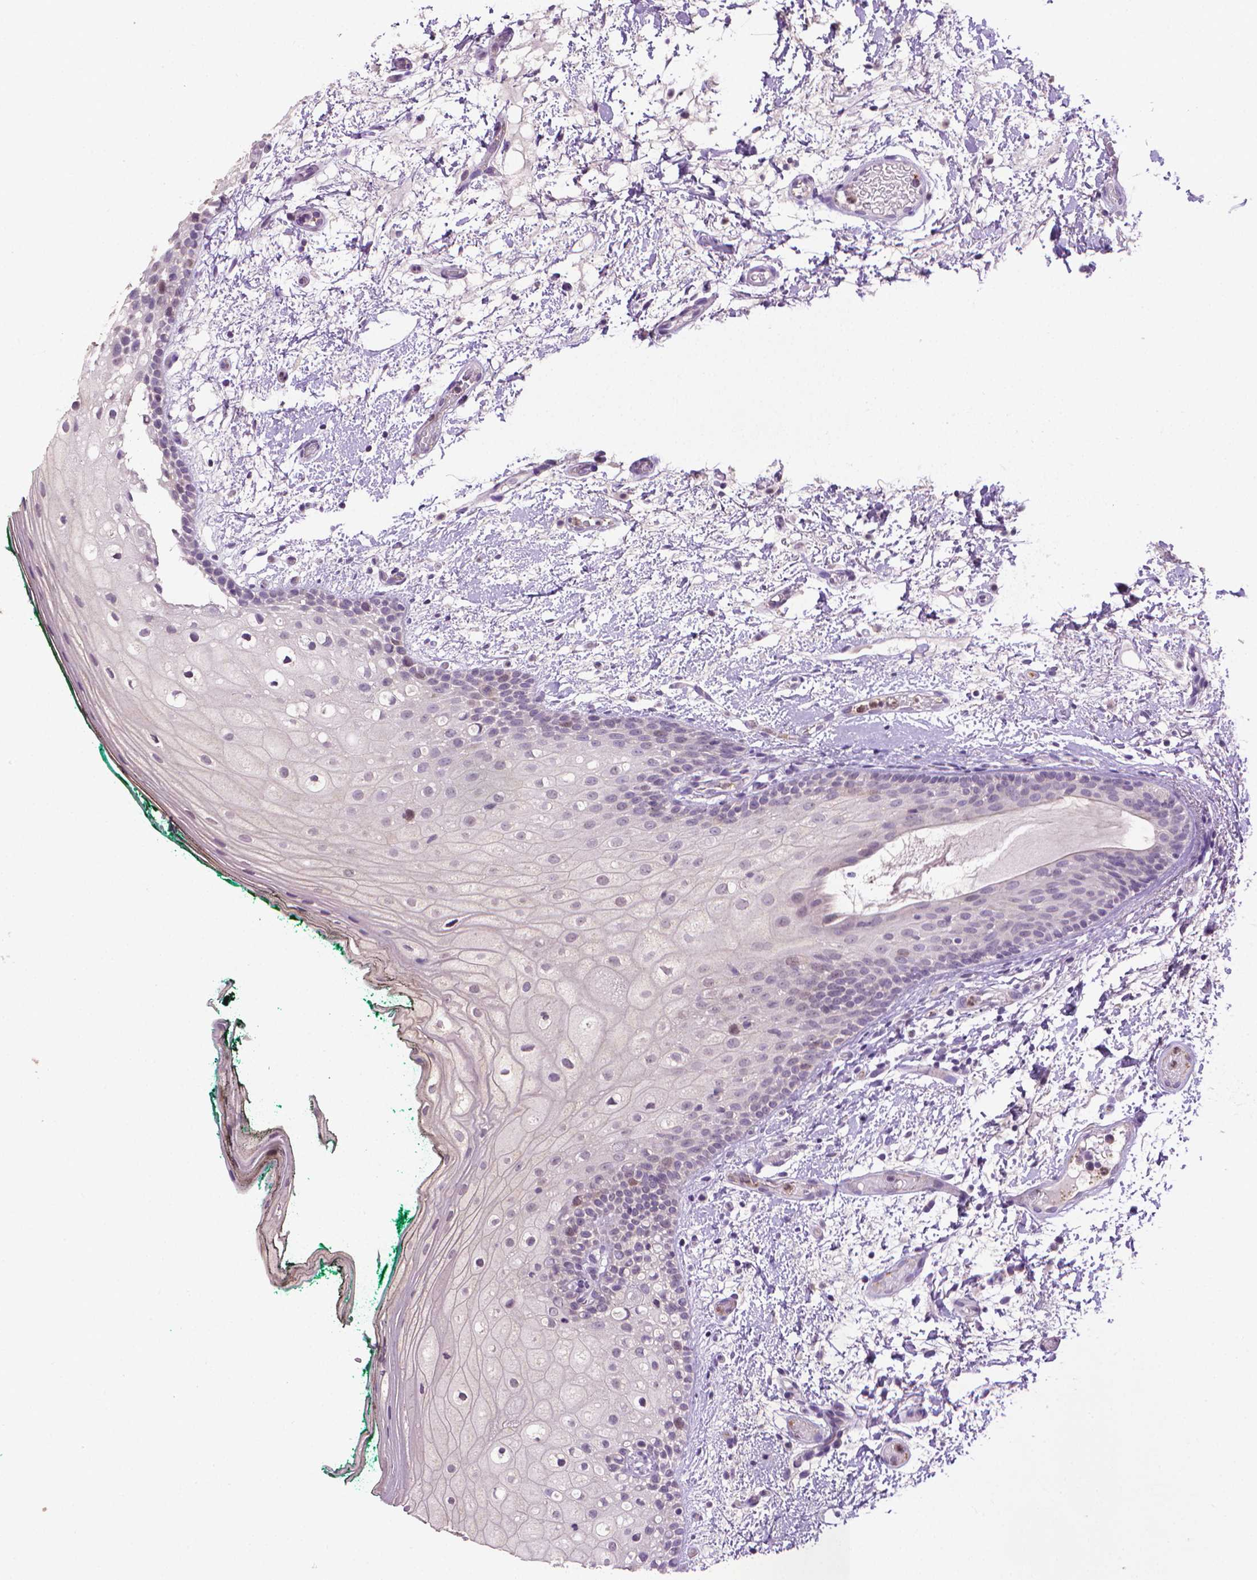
{"staining": {"intensity": "negative", "quantity": "none", "location": "none"}, "tissue": "oral mucosa", "cell_type": "Squamous epithelial cells", "image_type": "normal", "snomed": [{"axis": "morphology", "description": "Normal tissue, NOS"}, {"axis": "topography", "description": "Oral tissue"}], "caption": "Micrograph shows no significant protein staining in squamous epithelial cells of unremarkable oral mucosa.", "gene": "CDKN2D", "patient": {"sex": "female", "age": 83}}